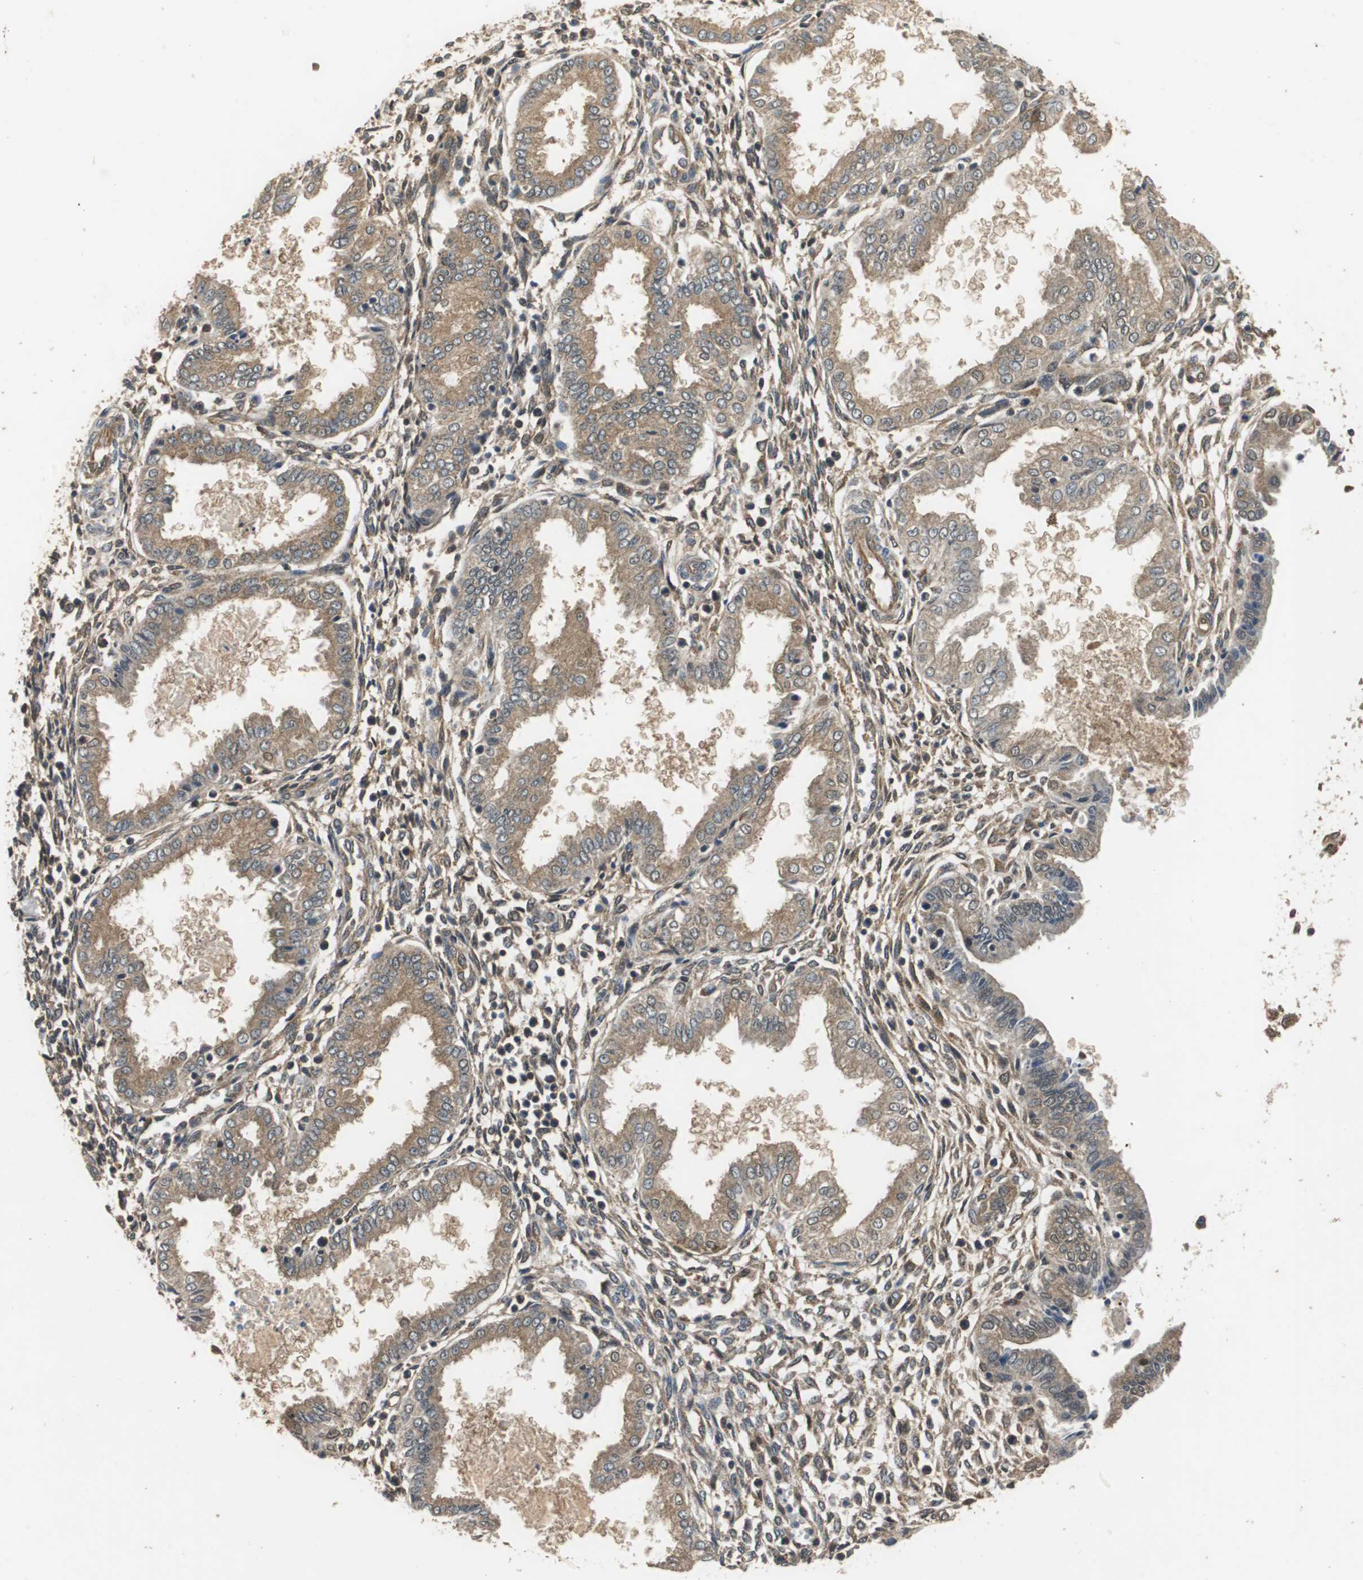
{"staining": {"intensity": "moderate", "quantity": "25%-75%", "location": "cytoplasmic/membranous"}, "tissue": "endometrium", "cell_type": "Cells in endometrial stroma", "image_type": "normal", "snomed": [{"axis": "morphology", "description": "Normal tissue, NOS"}, {"axis": "topography", "description": "Endometrium"}], "caption": "The immunohistochemical stain labels moderate cytoplasmic/membranous positivity in cells in endometrial stroma of normal endometrium.", "gene": "VBP1", "patient": {"sex": "female", "age": 33}}